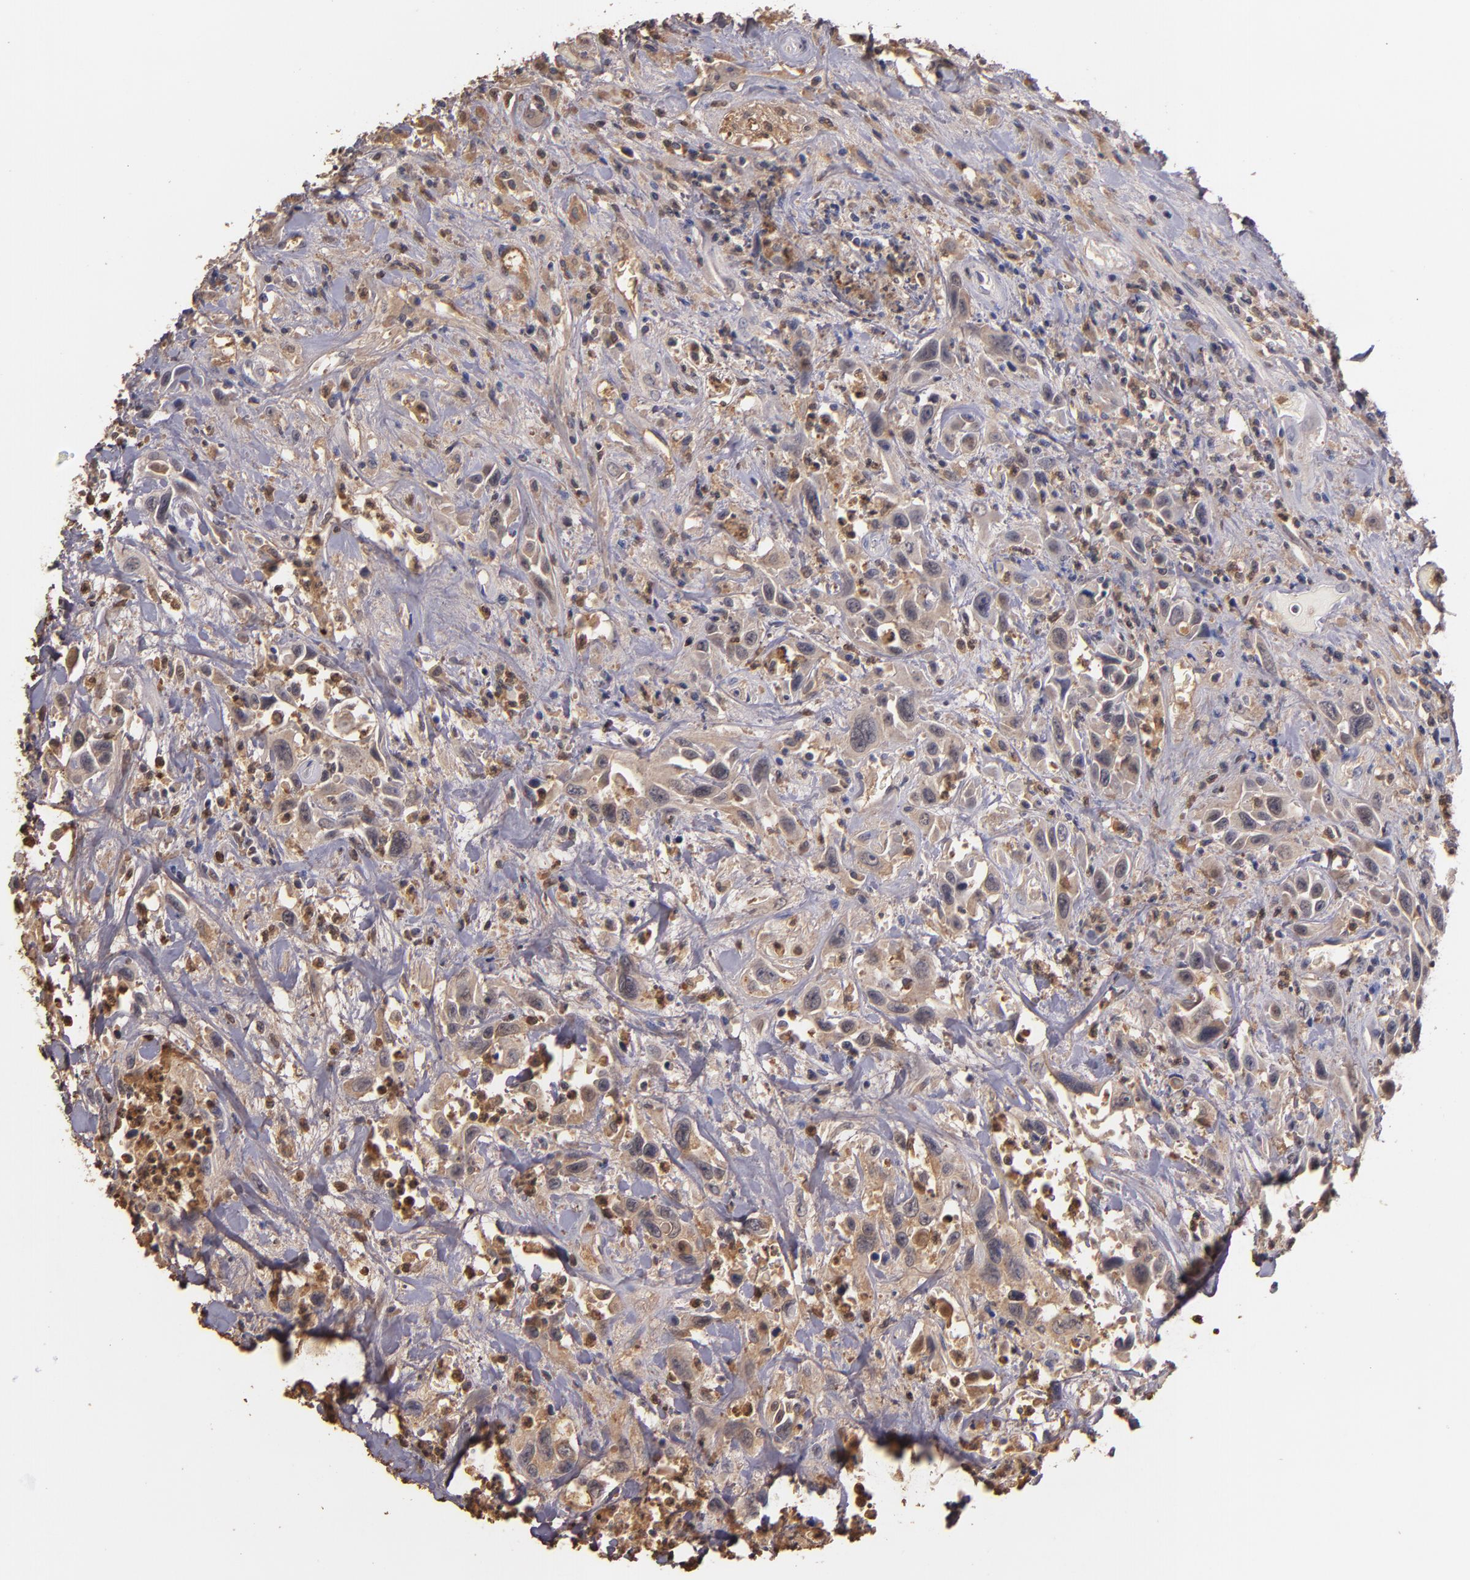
{"staining": {"intensity": "moderate", "quantity": ">75%", "location": "cytoplasmic/membranous"}, "tissue": "urothelial cancer", "cell_type": "Tumor cells", "image_type": "cancer", "snomed": [{"axis": "morphology", "description": "Urothelial carcinoma, High grade"}, {"axis": "topography", "description": "Urinary bladder"}], "caption": "Moderate cytoplasmic/membranous protein staining is appreciated in about >75% of tumor cells in urothelial cancer.", "gene": "PTS", "patient": {"sex": "female", "age": 84}}